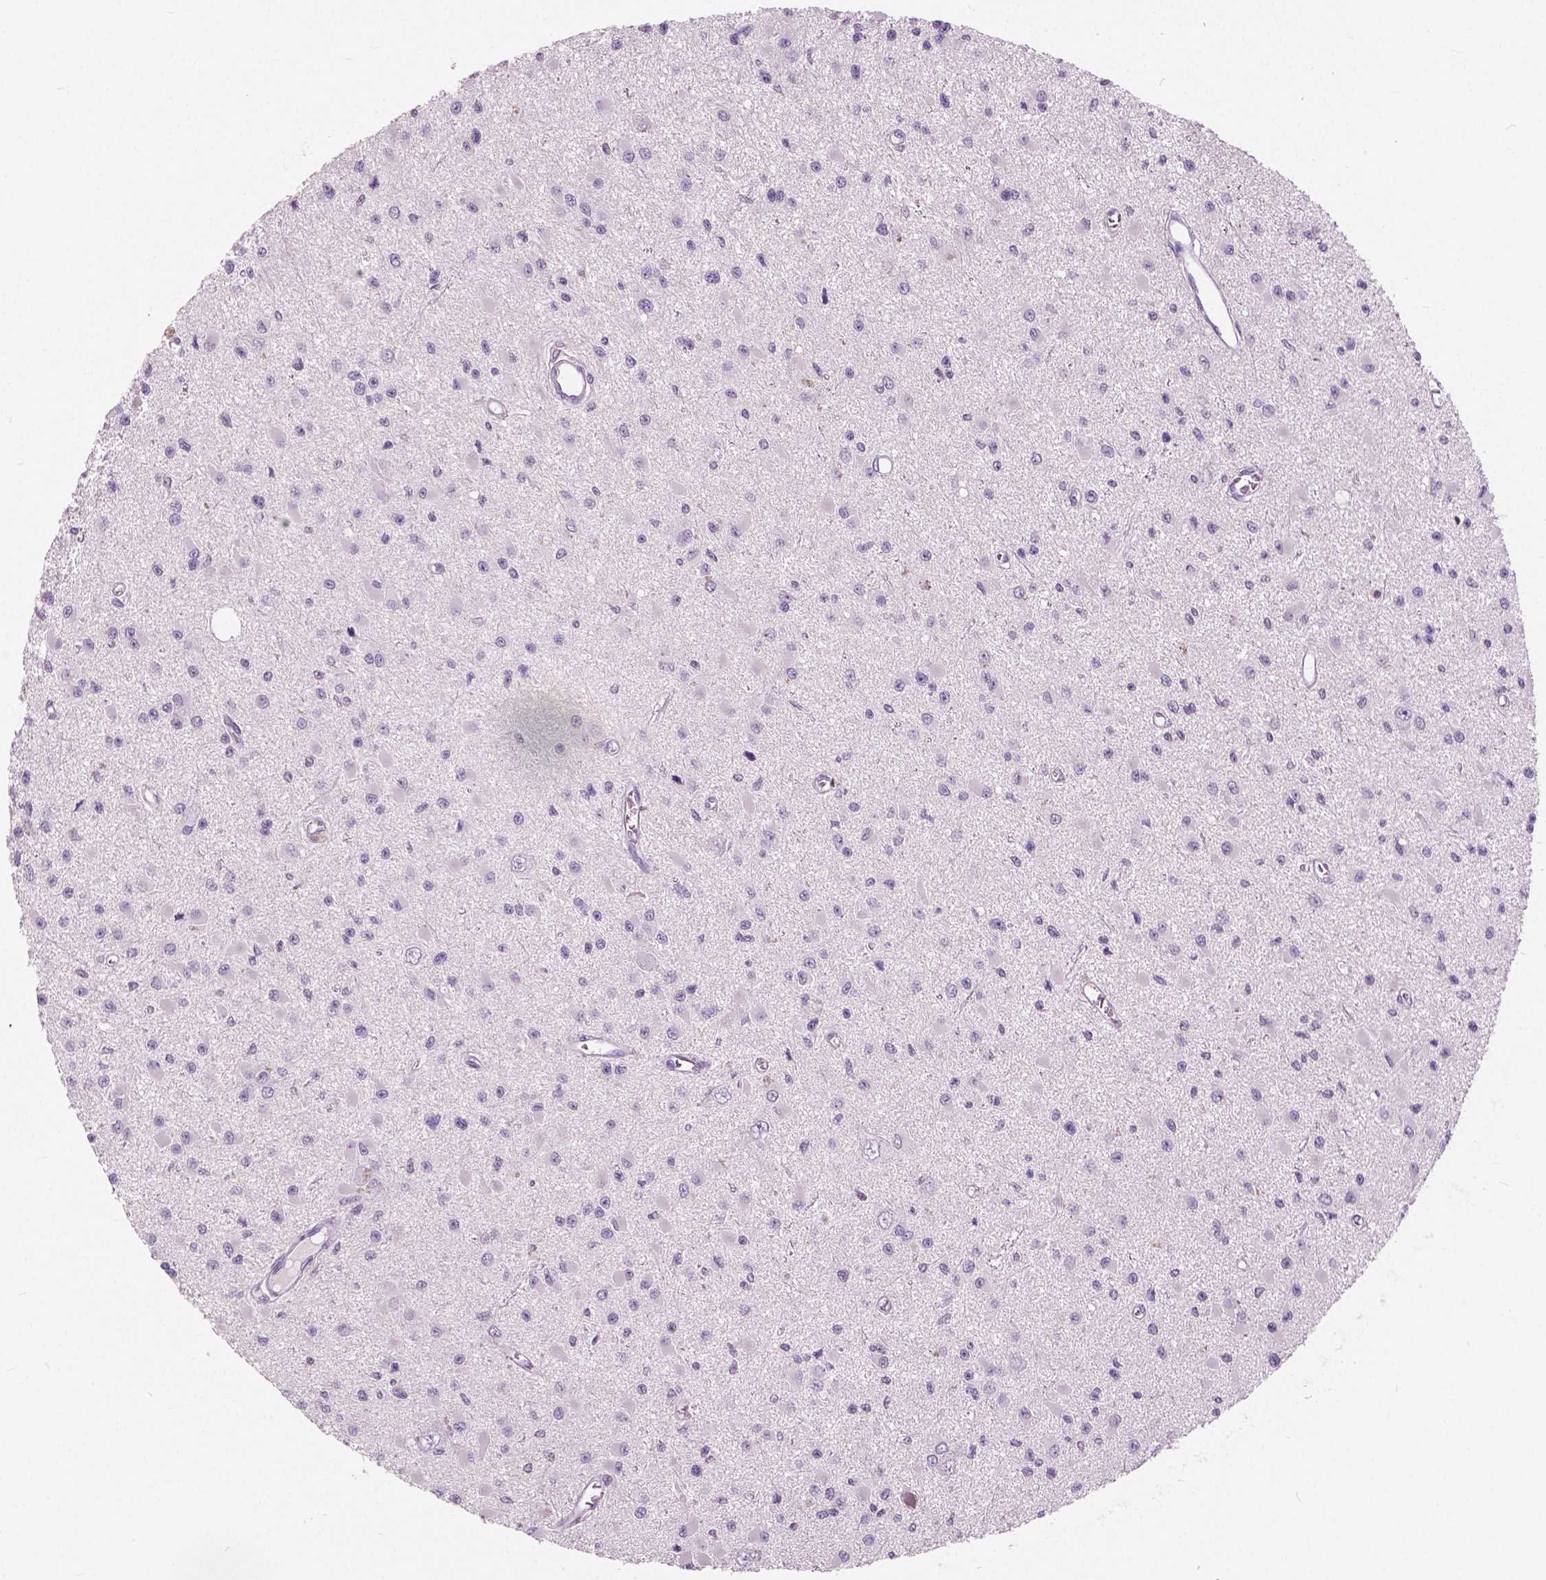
{"staining": {"intensity": "negative", "quantity": "none", "location": "none"}, "tissue": "glioma", "cell_type": "Tumor cells", "image_type": "cancer", "snomed": [{"axis": "morphology", "description": "Glioma, malignant, High grade"}, {"axis": "topography", "description": "Brain"}], "caption": "A histopathology image of human malignant glioma (high-grade) is negative for staining in tumor cells.", "gene": "GALM", "patient": {"sex": "male", "age": 54}}